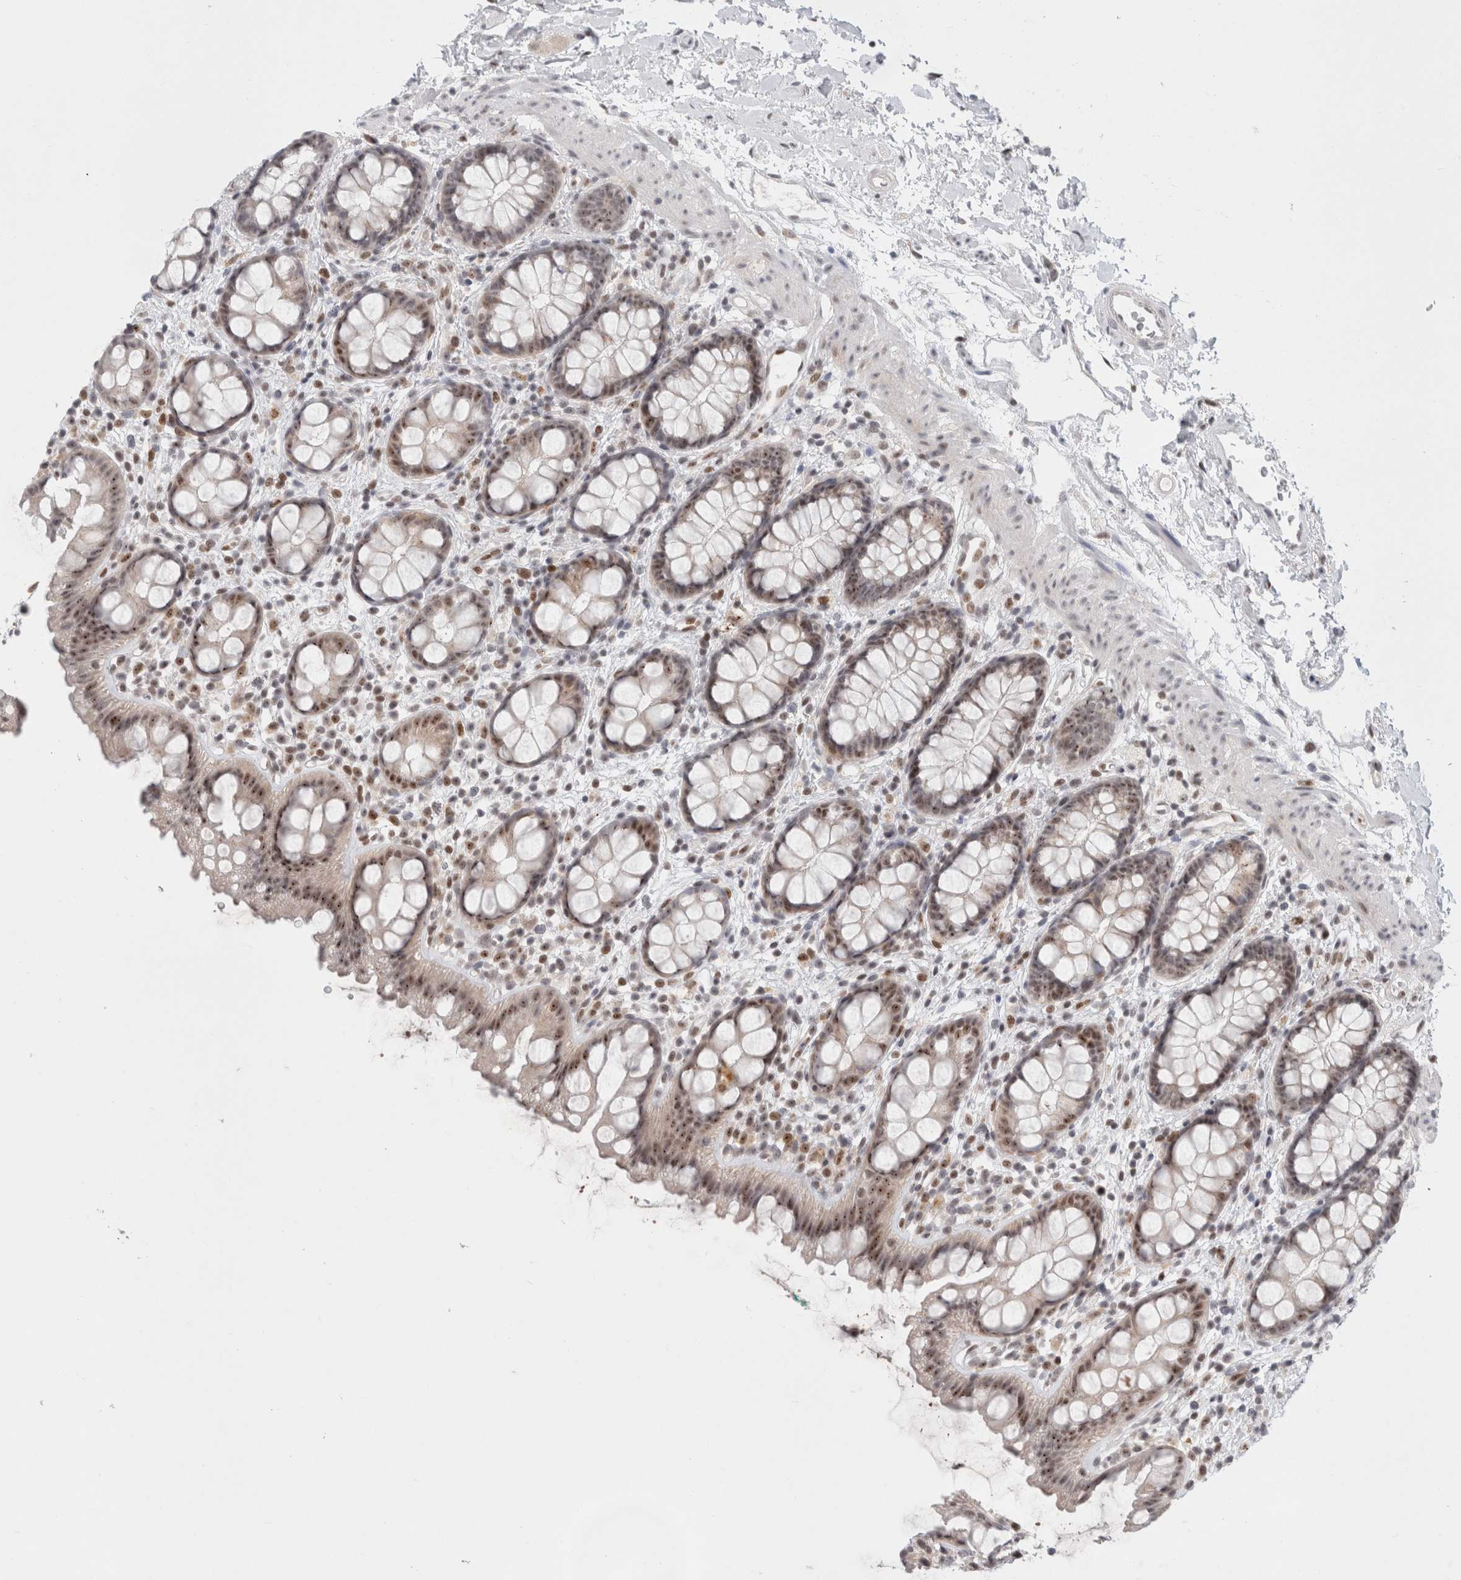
{"staining": {"intensity": "moderate", "quantity": "25%-75%", "location": "nuclear"}, "tissue": "rectum", "cell_type": "Glandular cells", "image_type": "normal", "snomed": [{"axis": "morphology", "description": "Normal tissue, NOS"}, {"axis": "topography", "description": "Rectum"}], "caption": "Protein expression analysis of normal rectum exhibits moderate nuclear positivity in approximately 25%-75% of glandular cells. (IHC, brightfield microscopy, high magnification).", "gene": "SENP6", "patient": {"sex": "female", "age": 65}}